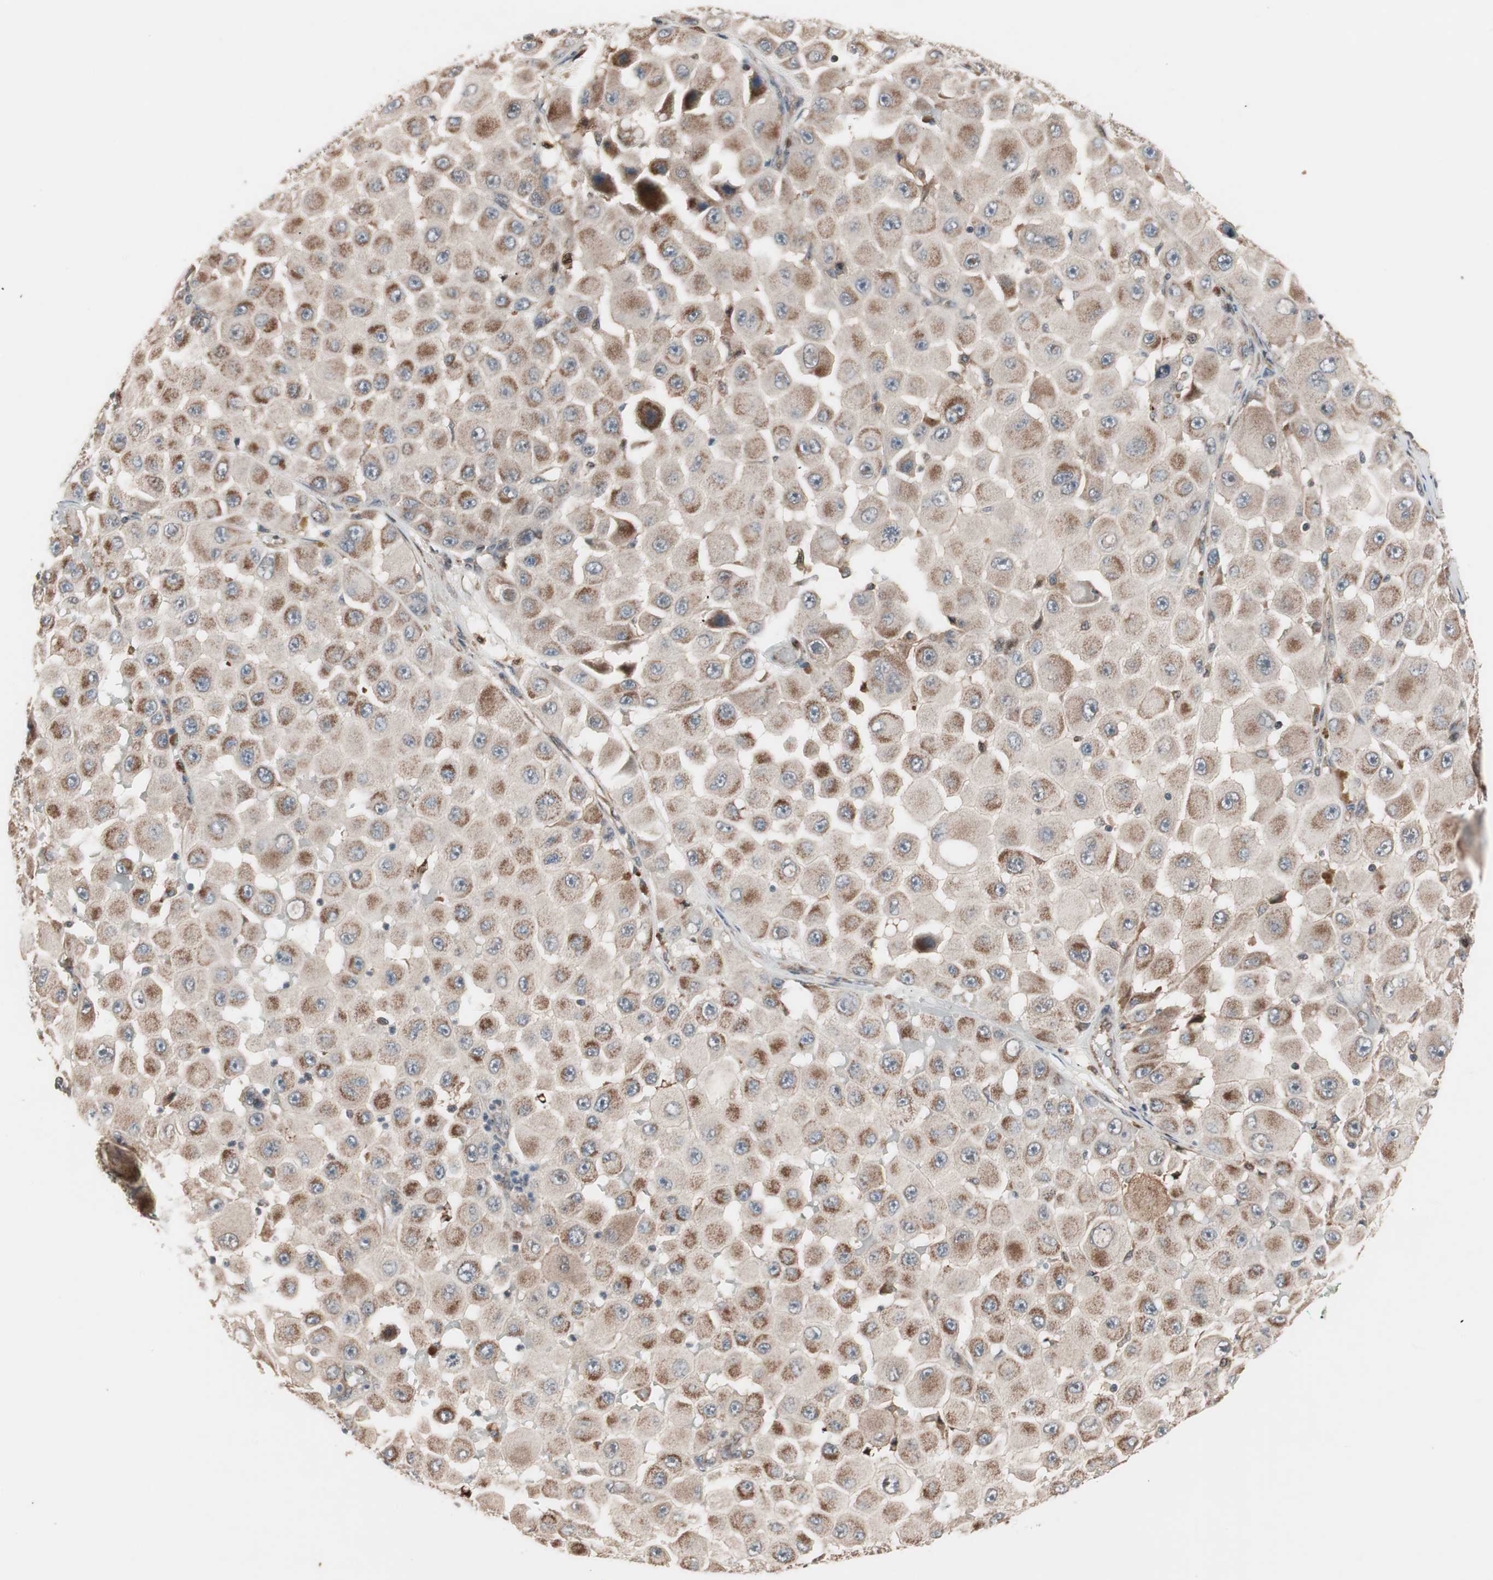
{"staining": {"intensity": "moderate", "quantity": ">75%", "location": "cytoplasmic/membranous"}, "tissue": "melanoma", "cell_type": "Tumor cells", "image_type": "cancer", "snomed": [{"axis": "morphology", "description": "Malignant melanoma, NOS"}, {"axis": "topography", "description": "Skin"}], "caption": "Immunohistochemistry (IHC) staining of malignant melanoma, which exhibits medium levels of moderate cytoplasmic/membranous expression in about >75% of tumor cells indicating moderate cytoplasmic/membranous protein staining. The staining was performed using DAB (3,3'-diaminobenzidine) (brown) for protein detection and nuclei were counterstained in hematoxylin (blue).", "gene": "NF2", "patient": {"sex": "female", "age": 81}}